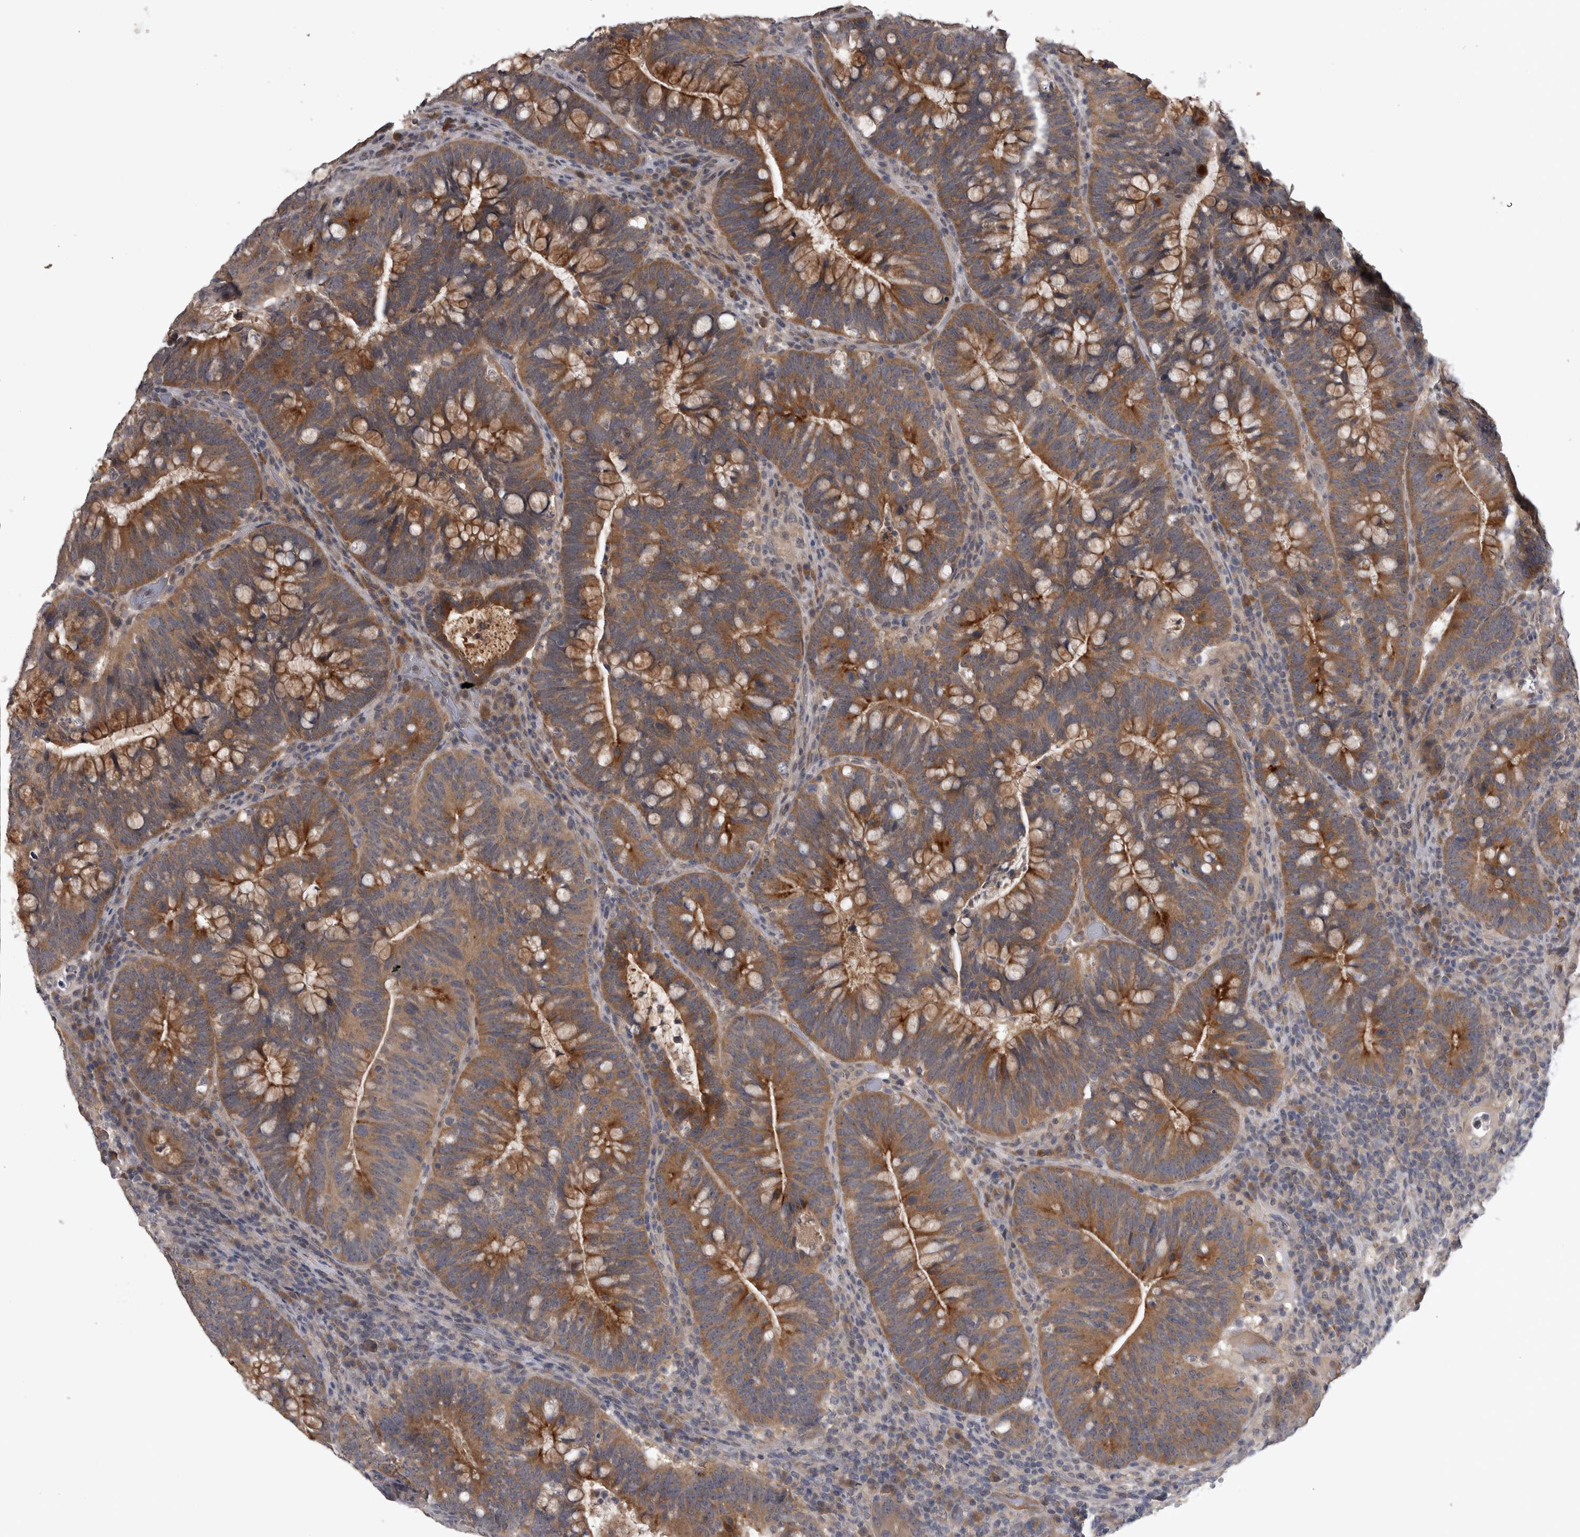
{"staining": {"intensity": "moderate", "quantity": ">75%", "location": "cytoplasmic/membranous"}, "tissue": "colorectal cancer", "cell_type": "Tumor cells", "image_type": "cancer", "snomed": [{"axis": "morphology", "description": "Adenocarcinoma, NOS"}, {"axis": "topography", "description": "Colon"}], "caption": "Colorectal adenocarcinoma stained with a protein marker exhibits moderate staining in tumor cells.", "gene": "ZNF114", "patient": {"sex": "female", "age": 66}}